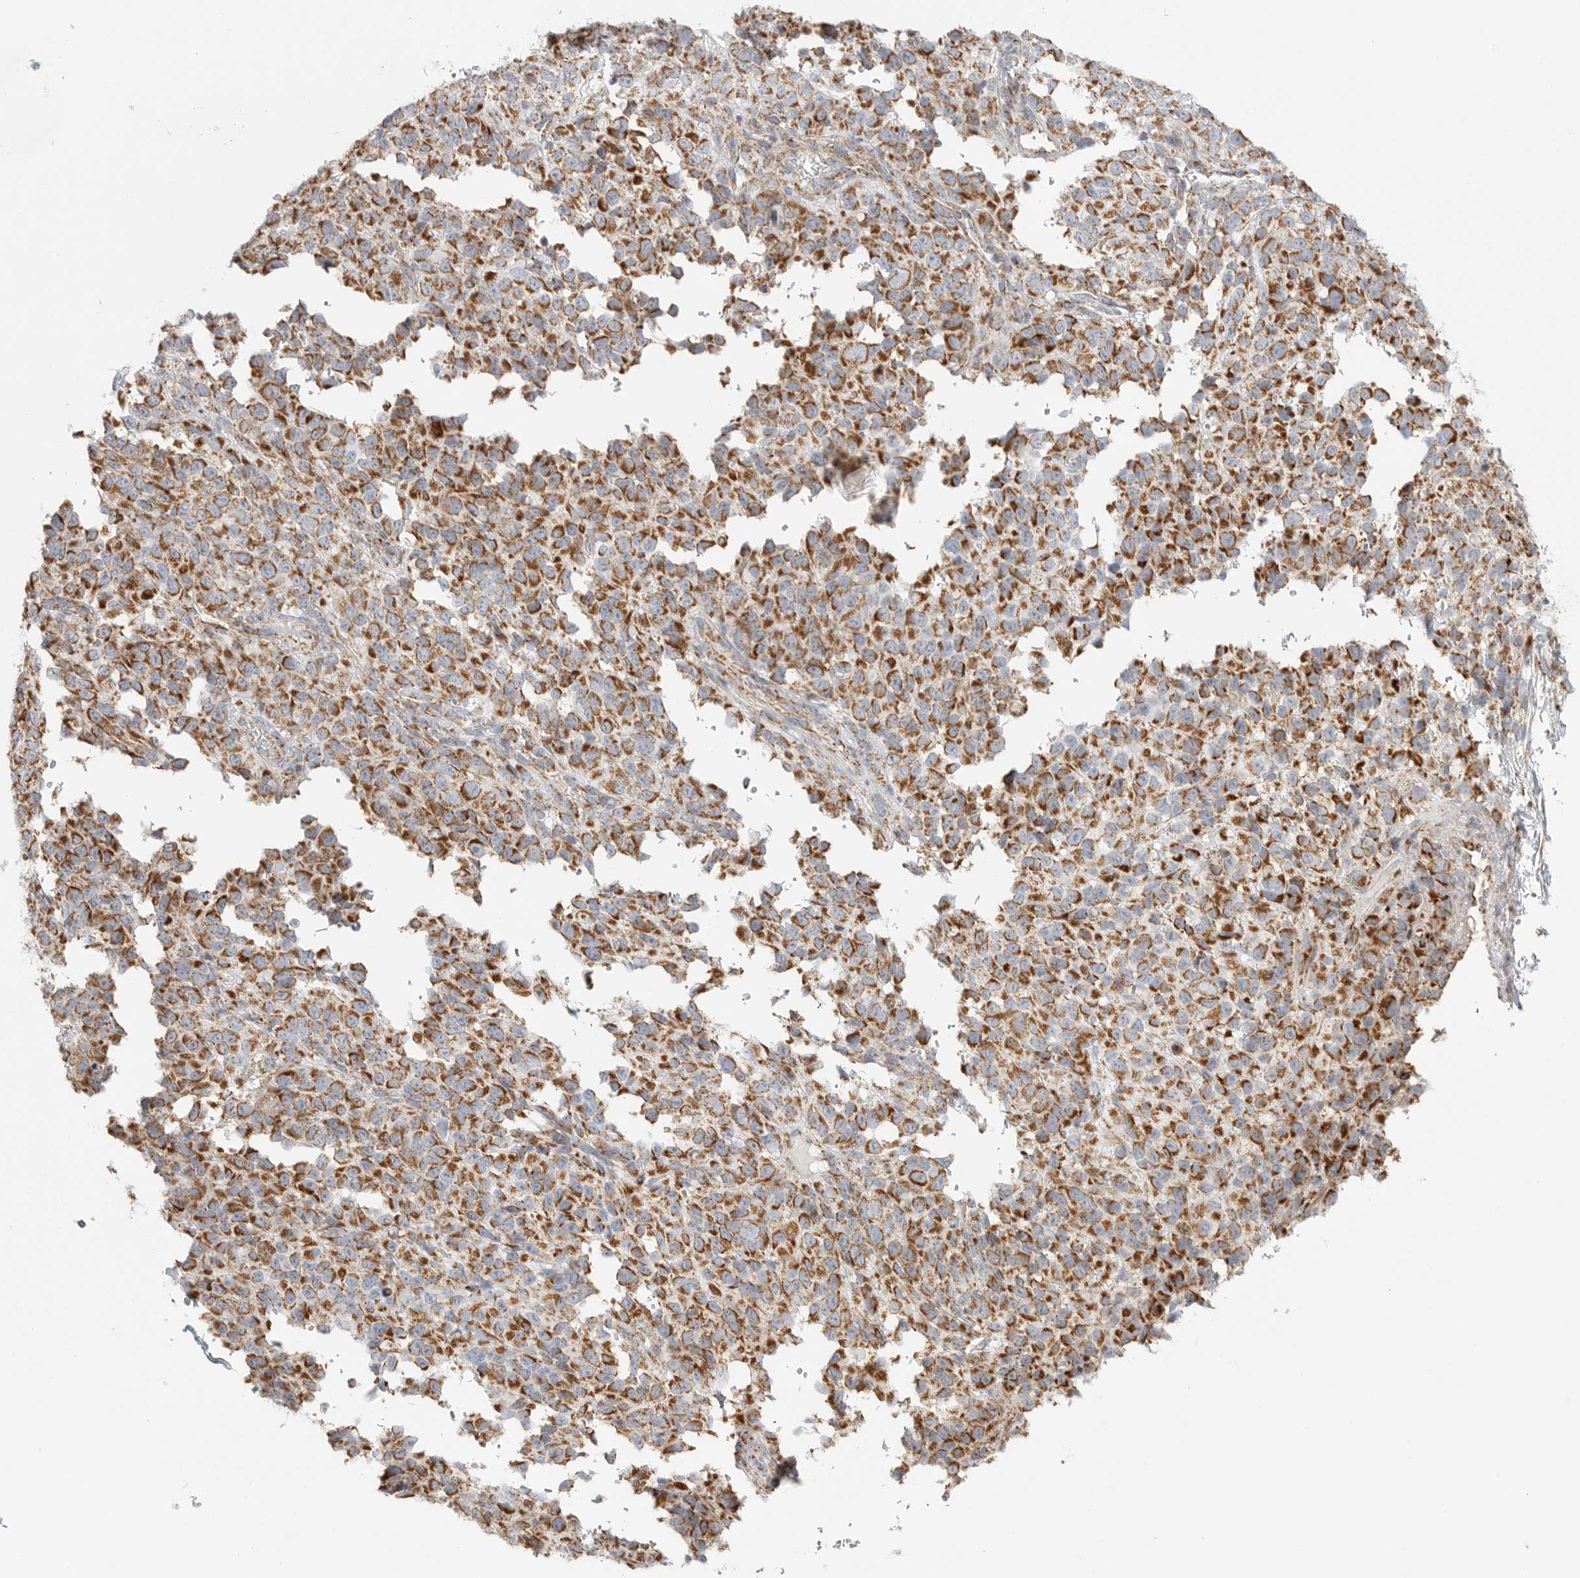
{"staining": {"intensity": "strong", "quantity": ">75%", "location": "cytoplasmic/membranous"}, "tissue": "melanoma", "cell_type": "Tumor cells", "image_type": "cancer", "snomed": [{"axis": "morphology", "description": "Malignant melanoma, Metastatic site"}, {"axis": "topography", "description": "Skin"}], "caption": "Human melanoma stained for a protein (brown) exhibits strong cytoplasmic/membranous positive staining in approximately >75% of tumor cells.", "gene": "SLC25A26", "patient": {"sex": "female", "age": 72}}